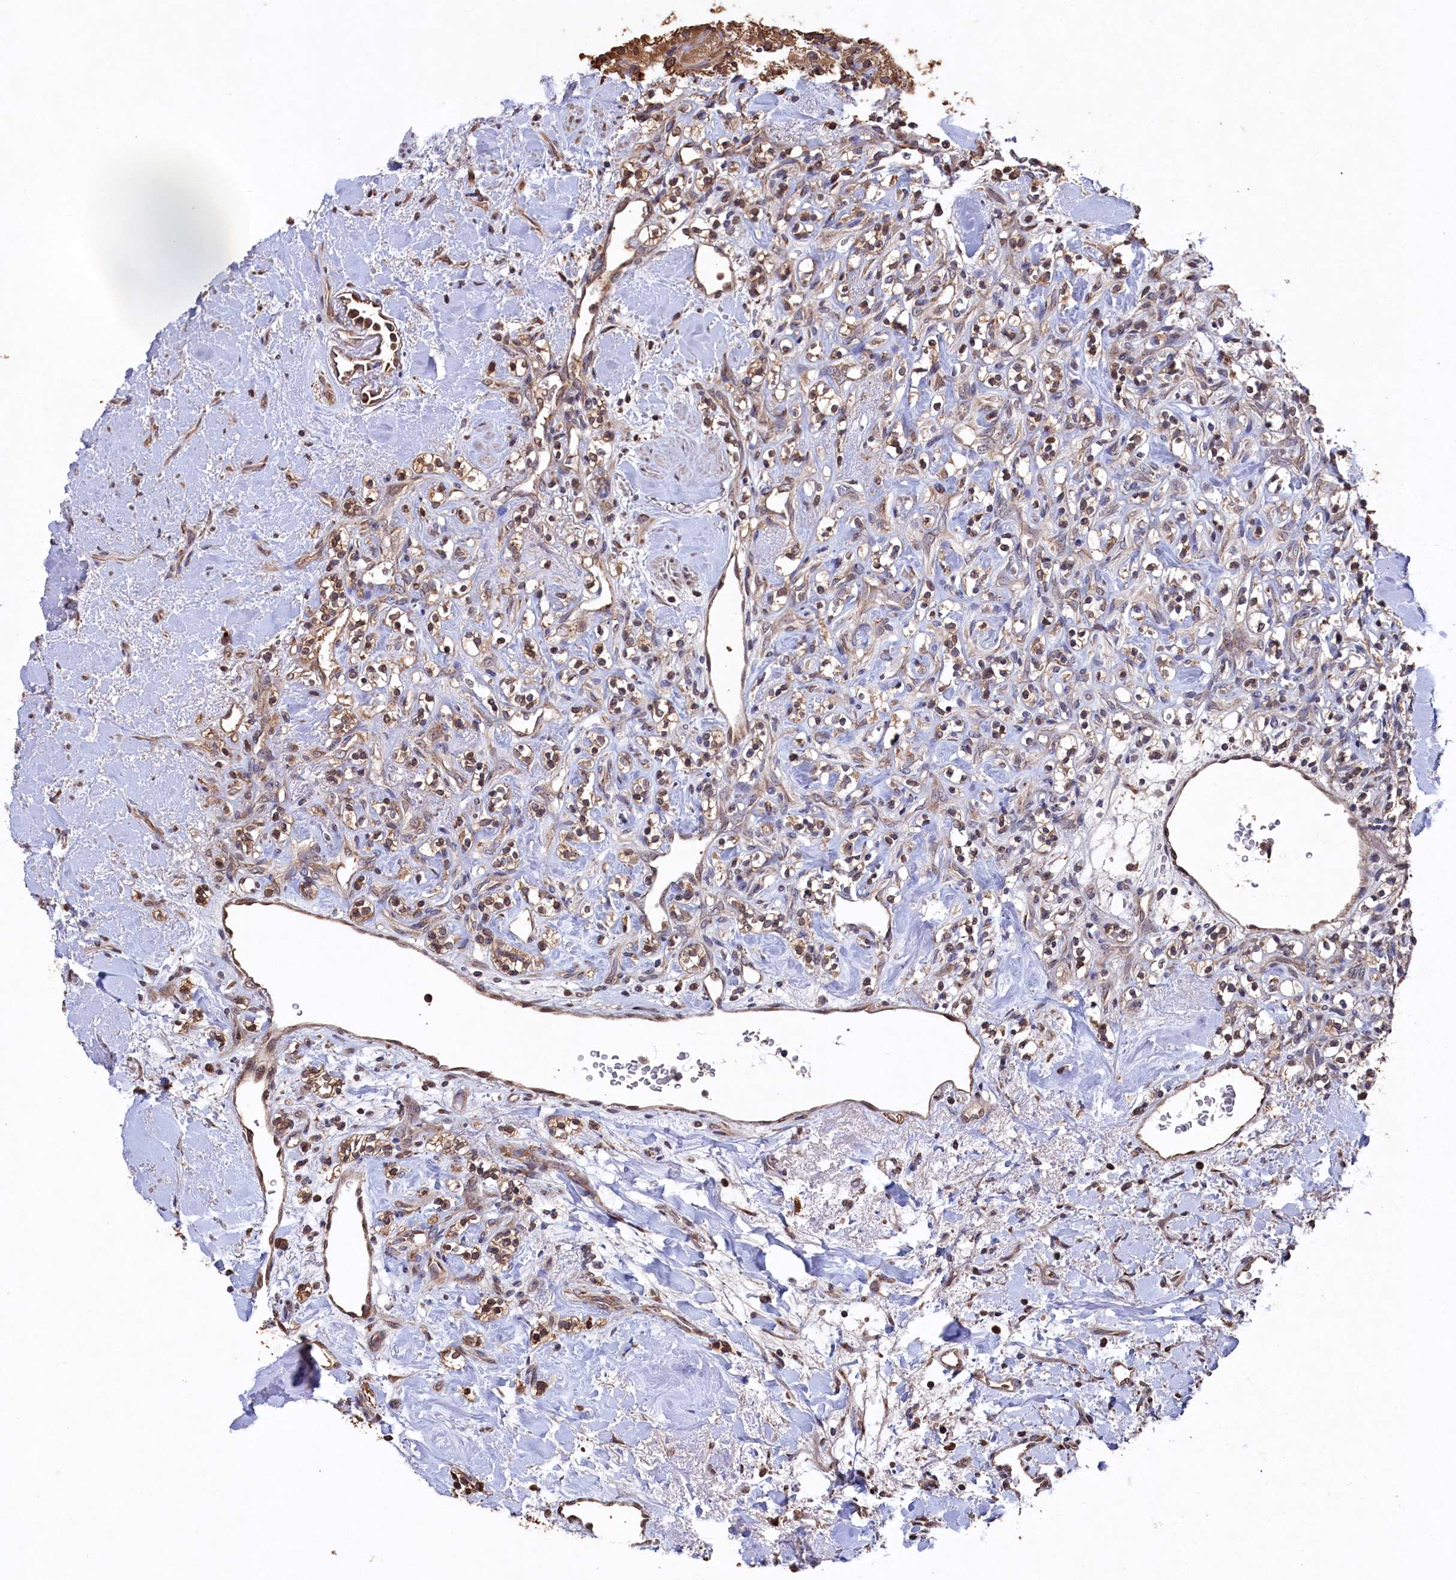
{"staining": {"intensity": "weak", "quantity": "<25%", "location": "cytoplasmic/membranous"}, "tissue": "renal cancer", "cell_type": "Tumor cells", "image_type": "cancer", "snomed": [{"axis": "morphology", "description": "Adenocarcinoma, NOS"}, {"axis": "topography", "description": "Kidney"}], "caption": "Human renal cancer (adenocarcinoma) stained for a protein using IHC displays no positivity in tumor cells.", "gene": "NAA60", "patient": {"sex": "male", "age": 77}}